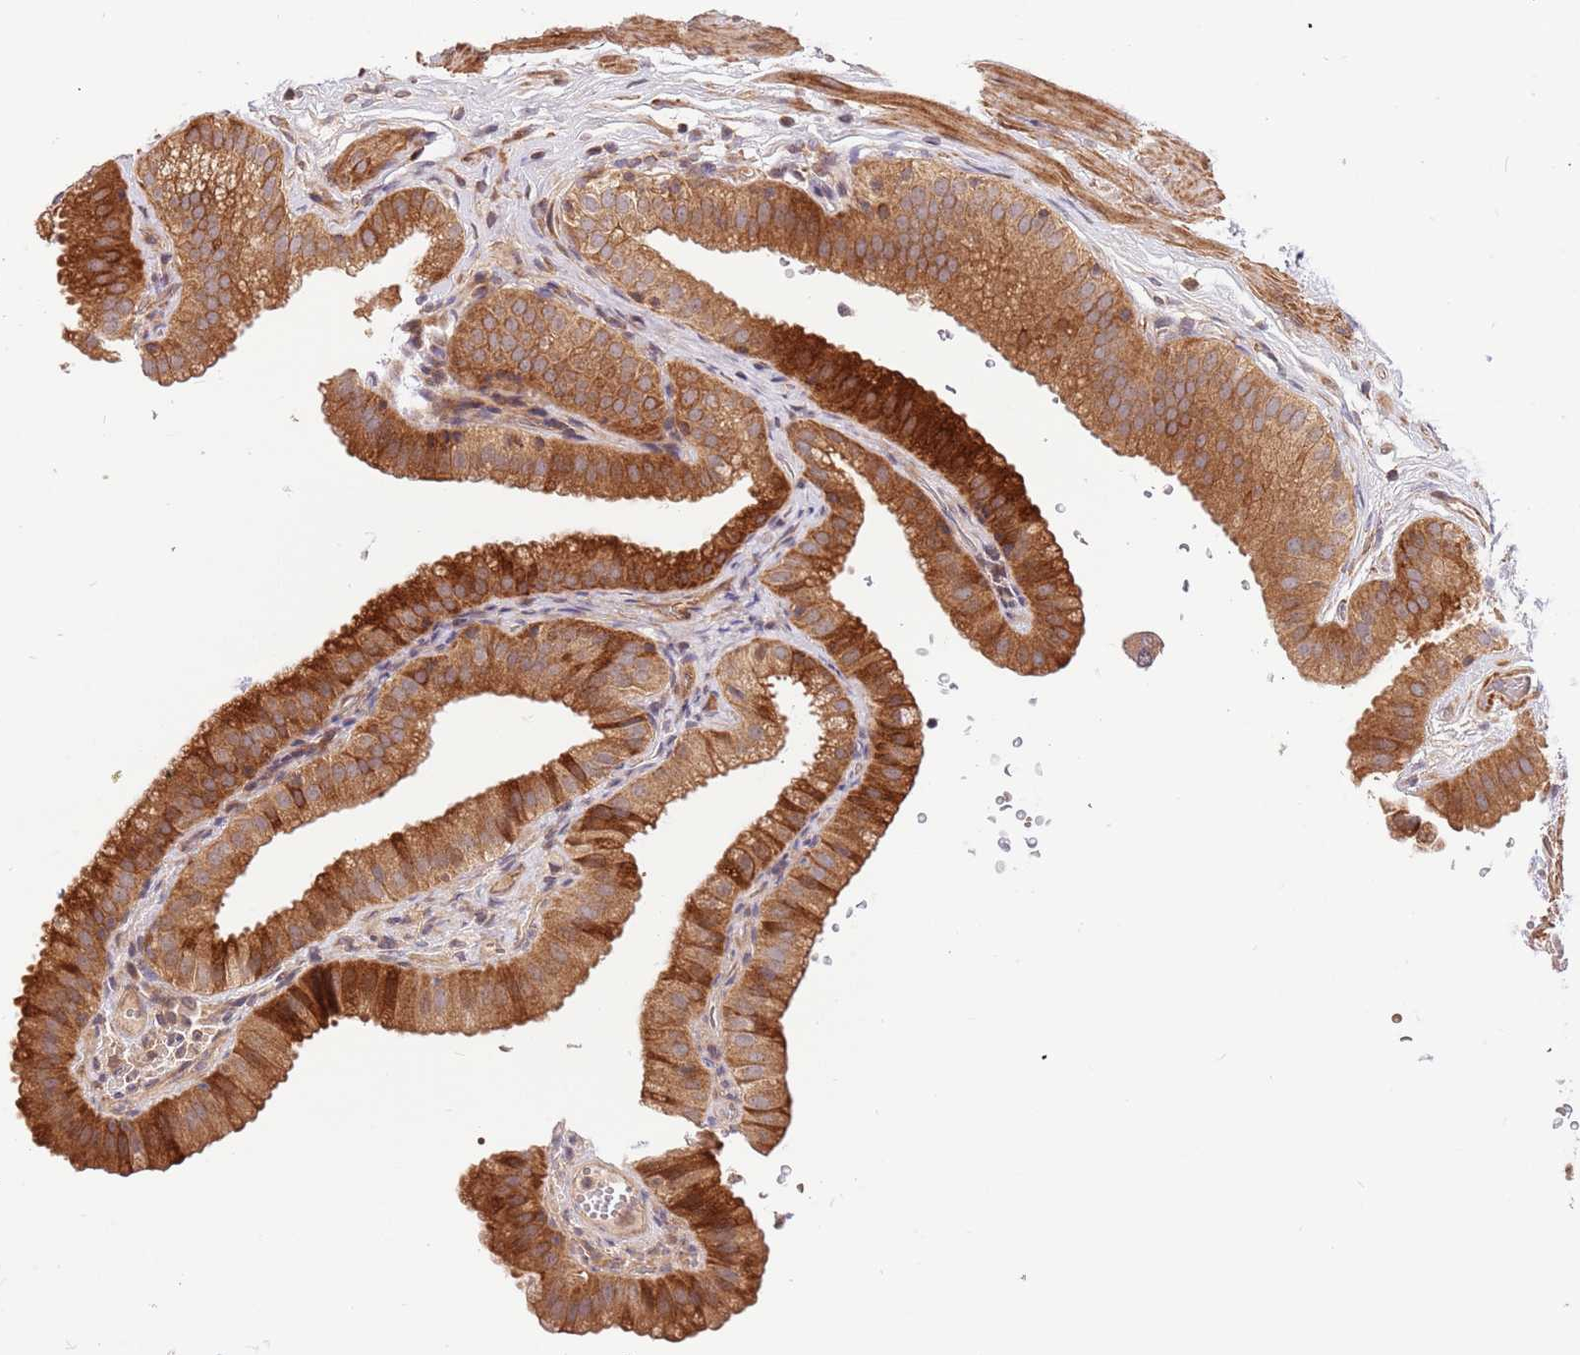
{"staining": {"intensity": "strong", "quantity": ">75%", "location": "cytoplasmic/membranous"}, "tissue": "gallbladder", "cell_type": "Glandular cells", "image_type": "normal", "snomed": [{"axis": "morphology", "description": "Normal tissue, NOS"}, {"axis": "topography", "description": "Gallbladder"}], "caption": "Glandular cells display strong cytoplasmic/membranous positivity in about >75% of cells in normal gallbladder. Immunohistochemistry (ihc) stains the protein of interest in brown and the nuclei are stained blue.", "gene": "HAUS3", "patient": {"sex": "female", "age": 61}}